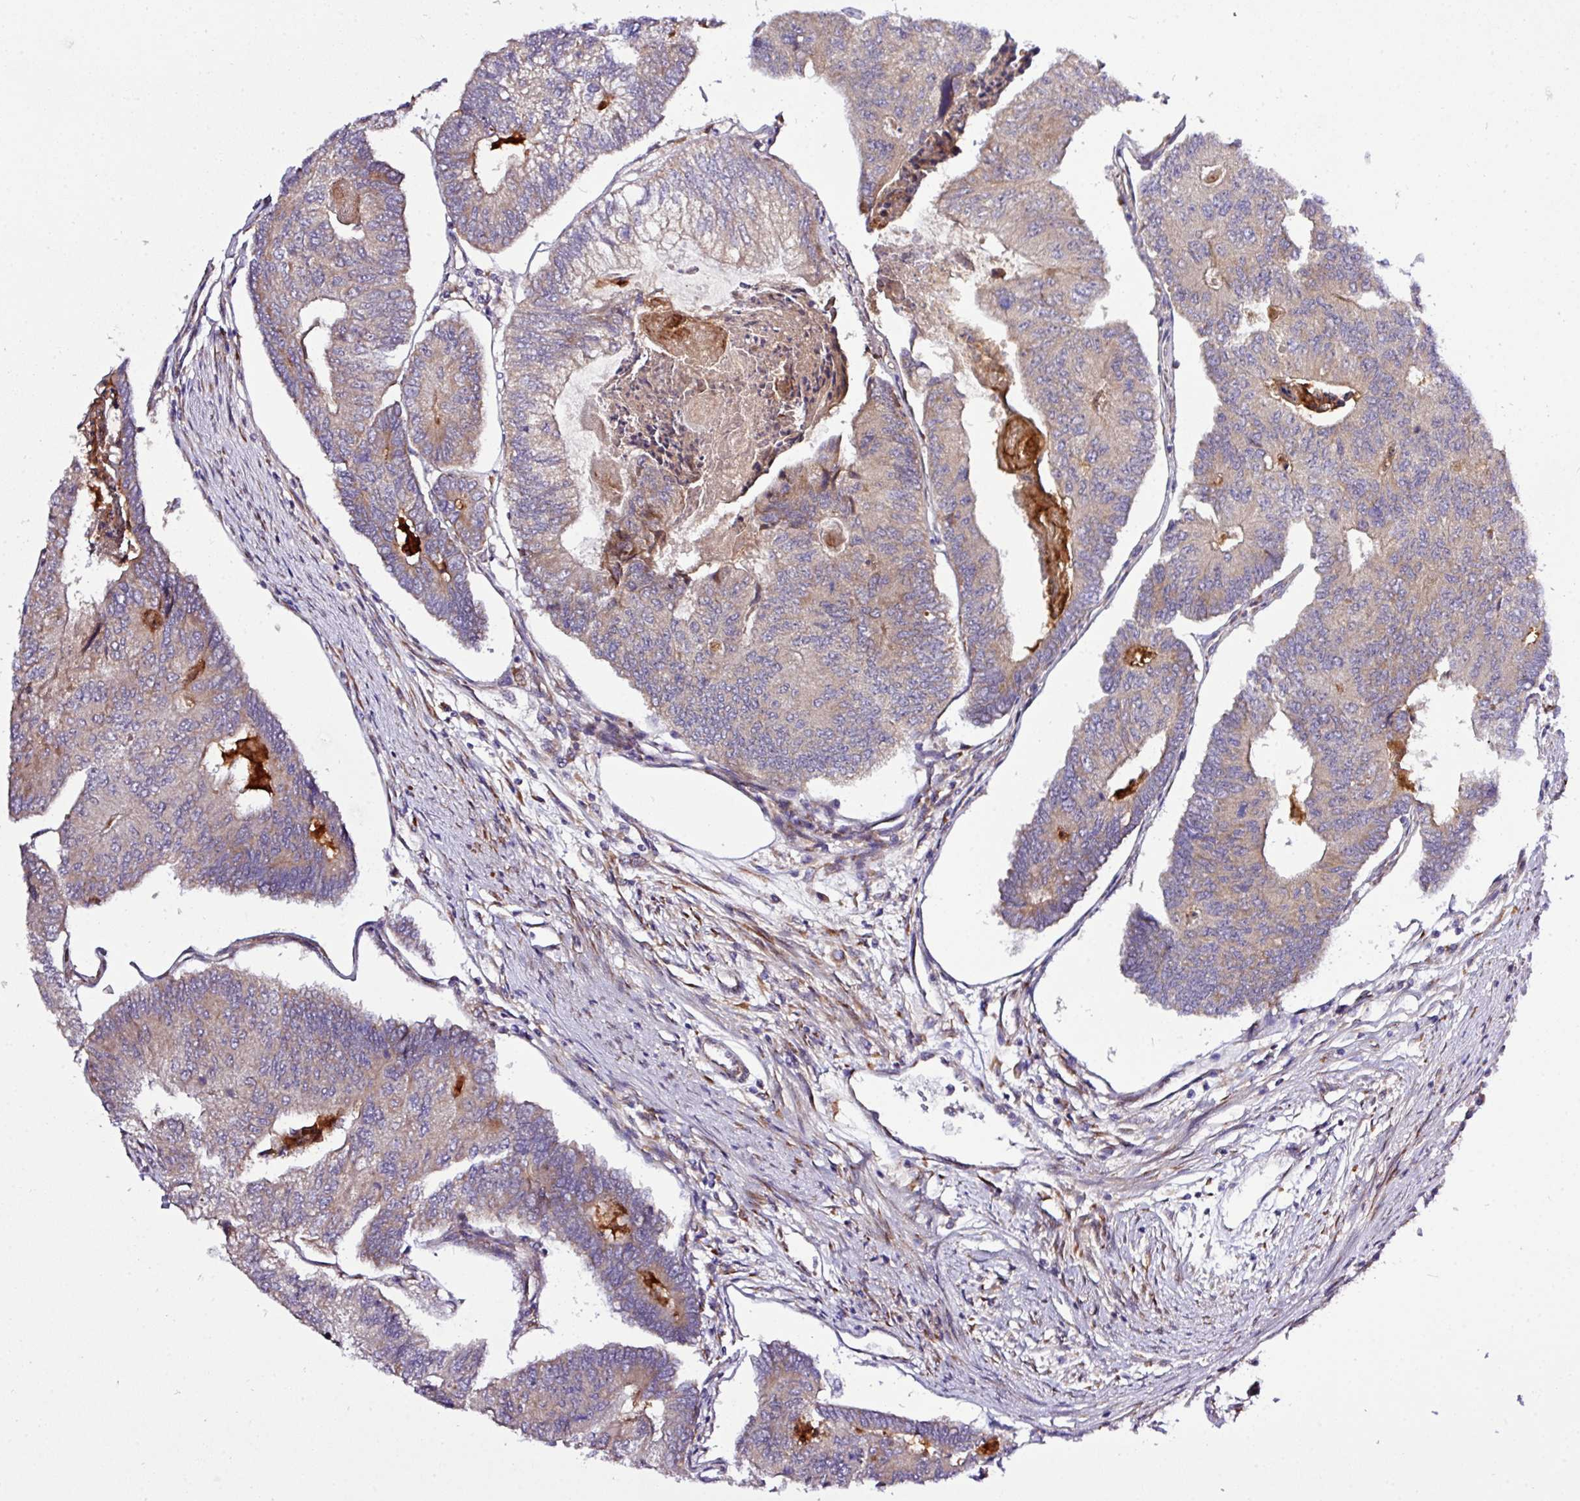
{"staining": {"intensity": "weak", "quantity": "25%-75%", "location": "cytoplasmic/membranous"}, "tissue": "colorectal cancer", "cell_type": "Tumor cells", "image_type": "cancer", "snomed": [{"axis": "morphology", "description": "Adenocarcinoma, NOS"}, {"axis": "topography", "description": "Colon"}], "caption": "Immunohistochemical staining of human colorectal cancer (adenocarcinoma) shows low levels of weak cytoplasmic/membranous positivity in approximately 25%-75% of tumor cells.", "gene": "TM2D2", "patient": {"sex": "female", "age": 67}}